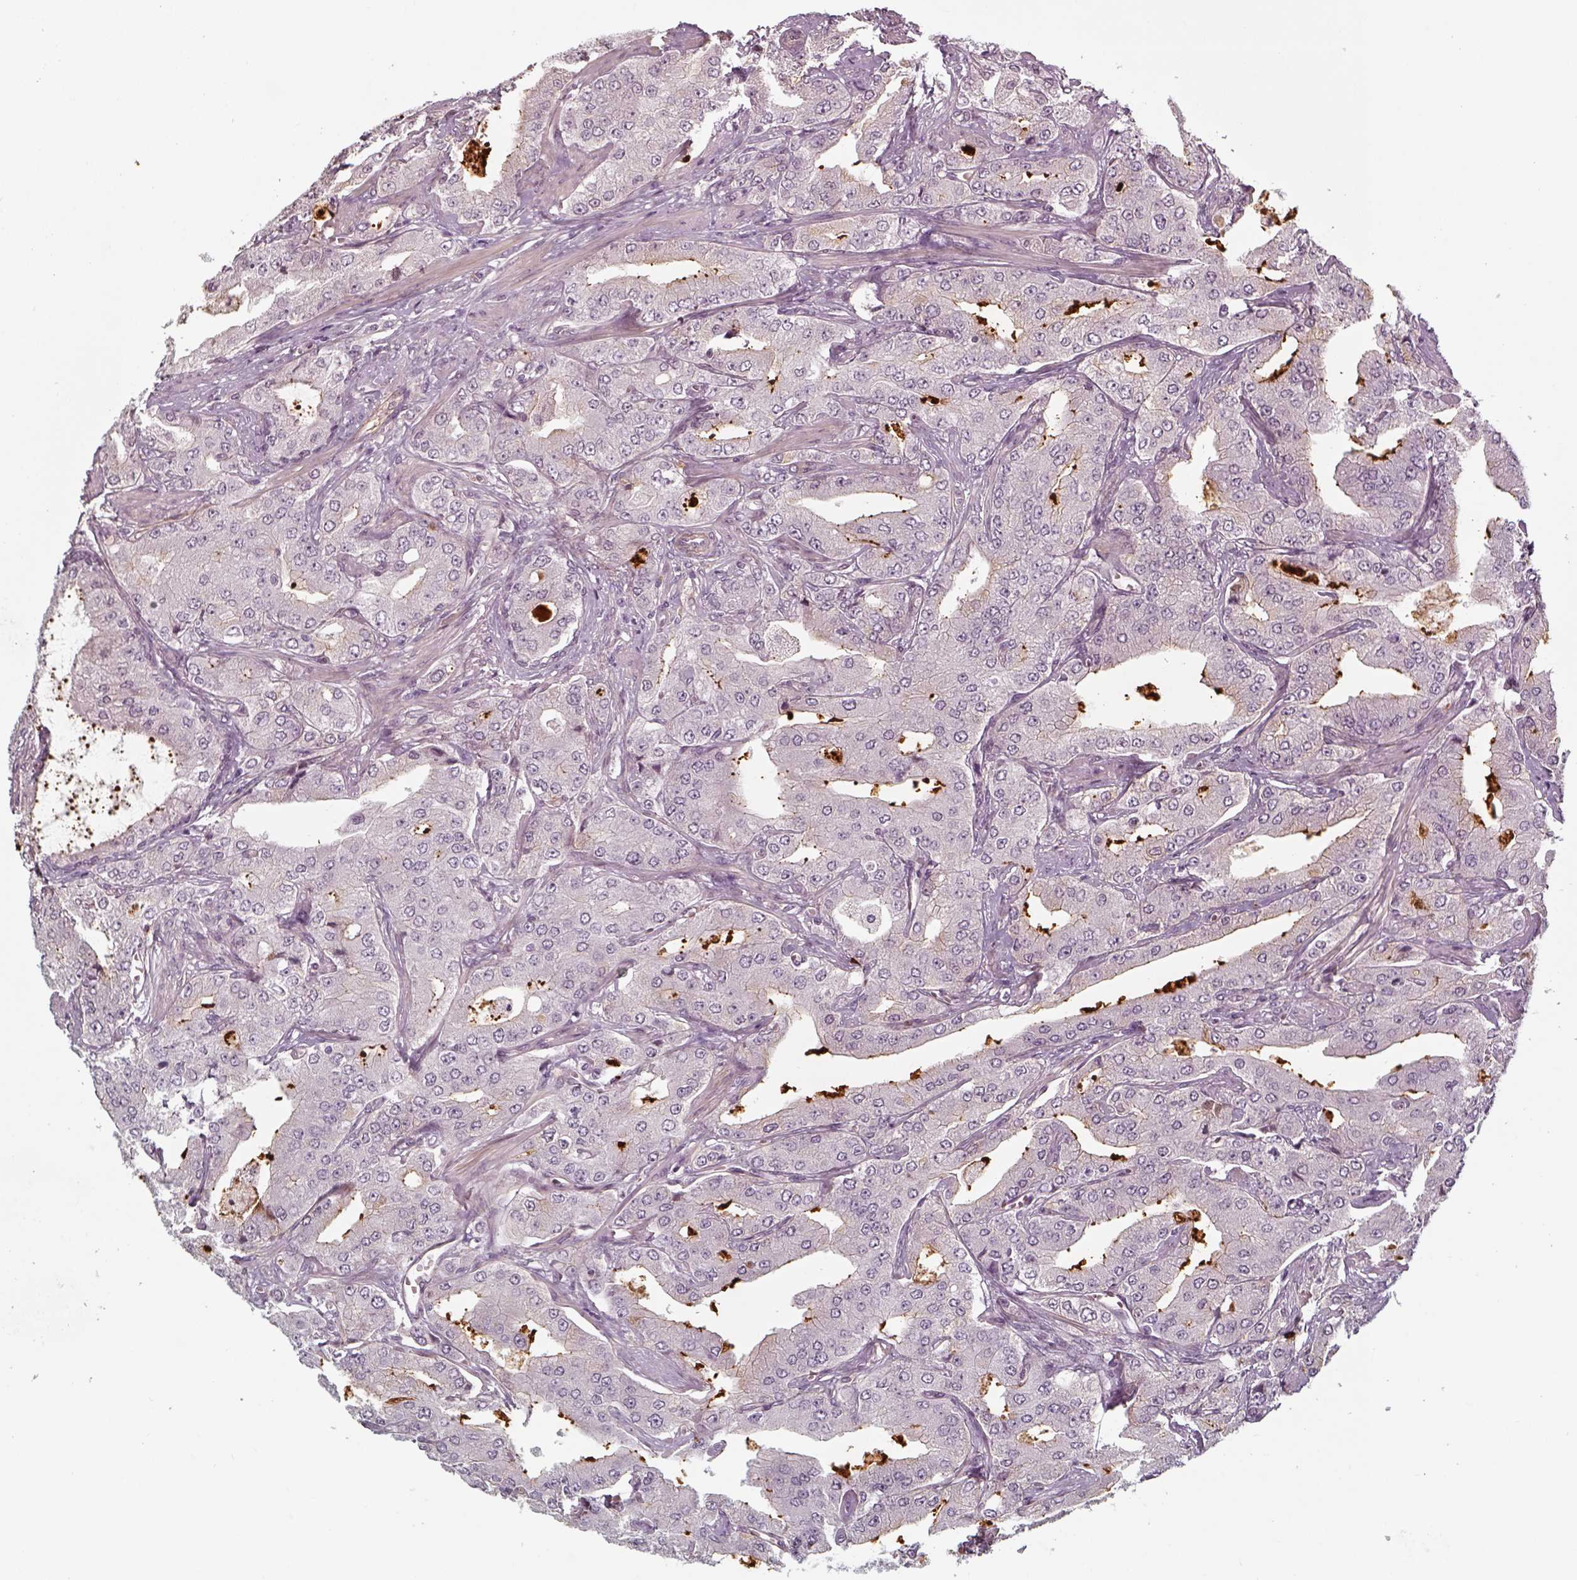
{"staining": {"intensity": "negative", "quantity": "none", "location": "none"}, "tissue": "prostate cancer", "cell_type": "Tumor cells", "image_type": "cancer", "snomed": [{"axis": "morphology", "description": "Adenocarcinoma, Low grade"}, {"axis": "topography", "description": "Prostate"}], "caption": "Immunohistochemistry of prostate low-grade adenocarcinoma reveals no positivity in tumor cells.", "gene": "LAMB2", "patient": {"sex": "male", "age": 60}}